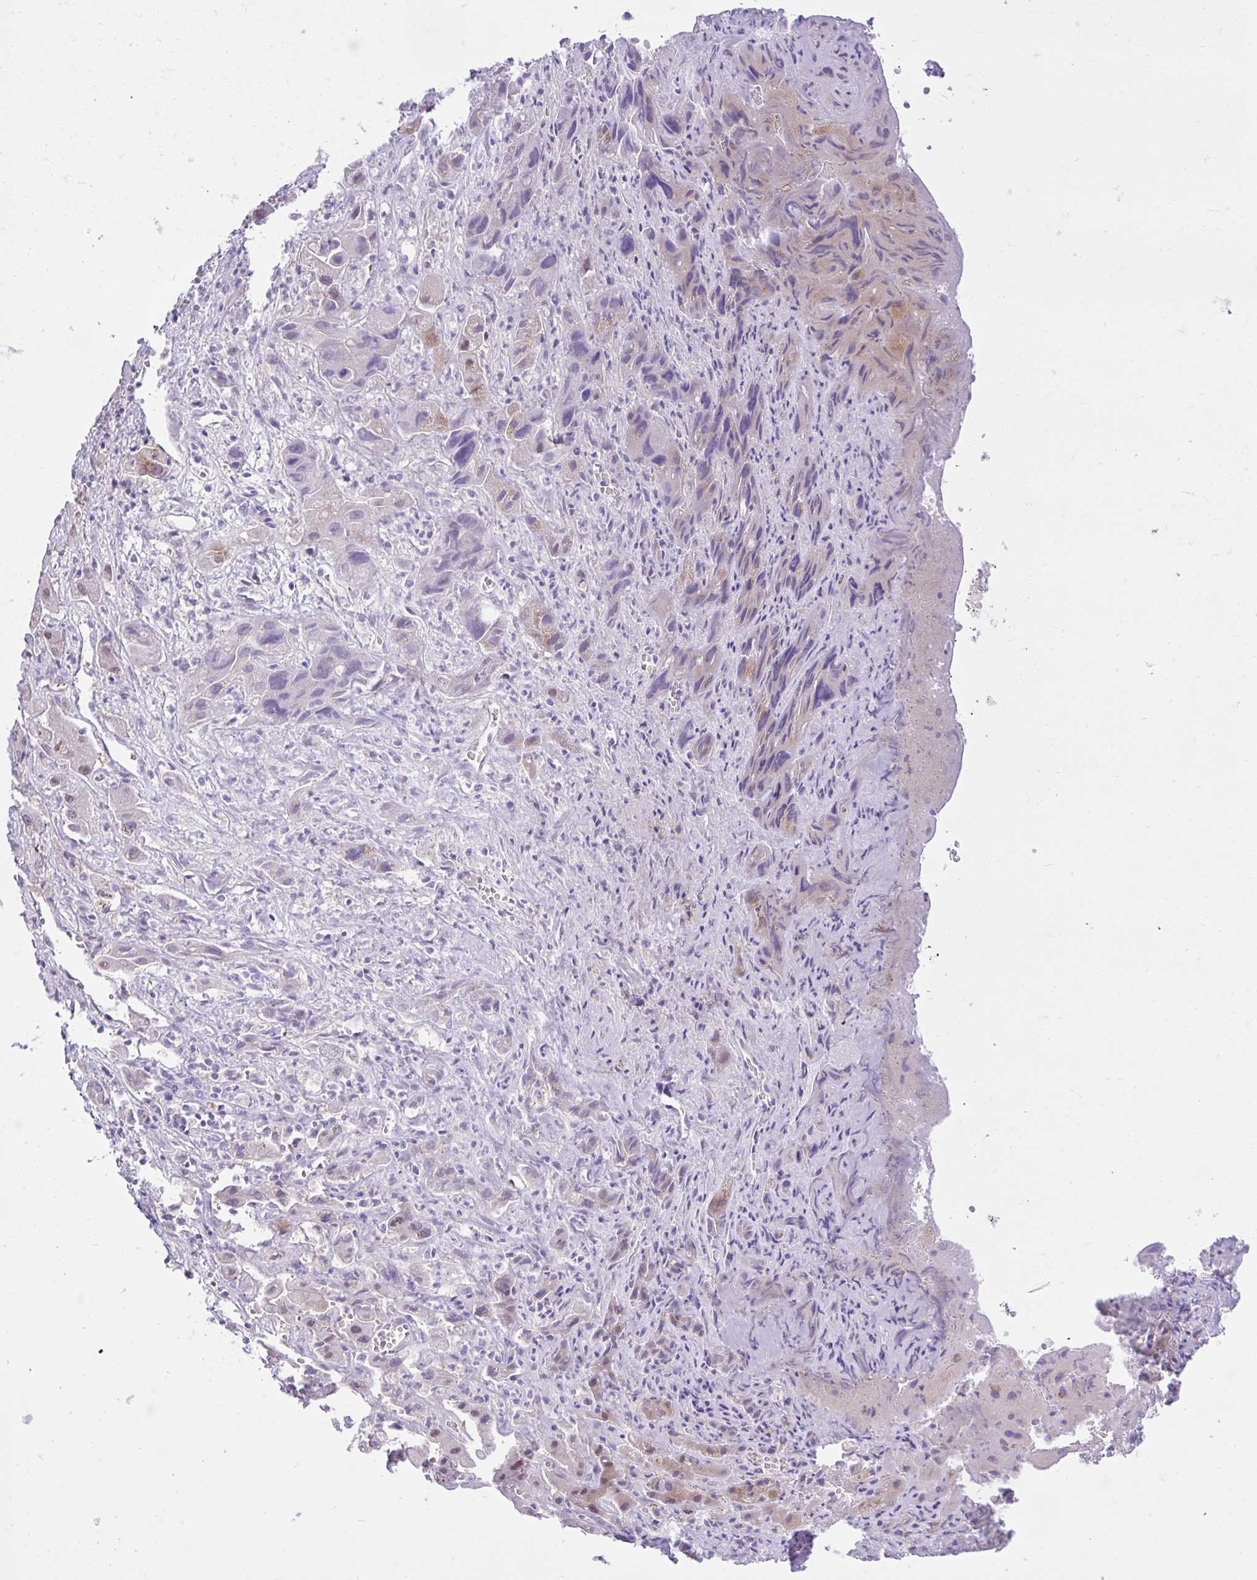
{"staining": {"intensity": "weak", "quantity": "<25%", "location": "cytoplasmic/membranous,nuclear"}, "tissue": "liver cancer", "cell_type": "Tumor cells", "image_type": "cancer", "snomed": [{"axis": "morphology", "description": "Cholangiocarcinoma"}, {"axis": "topography", "description": "Liver"}], "caption": "Immunohistochemical staining of human liver cancer reveals no significant positivity in tumor cells.", "gene": "ZNF101", "patient": {"sex": "male", "age": 67}}